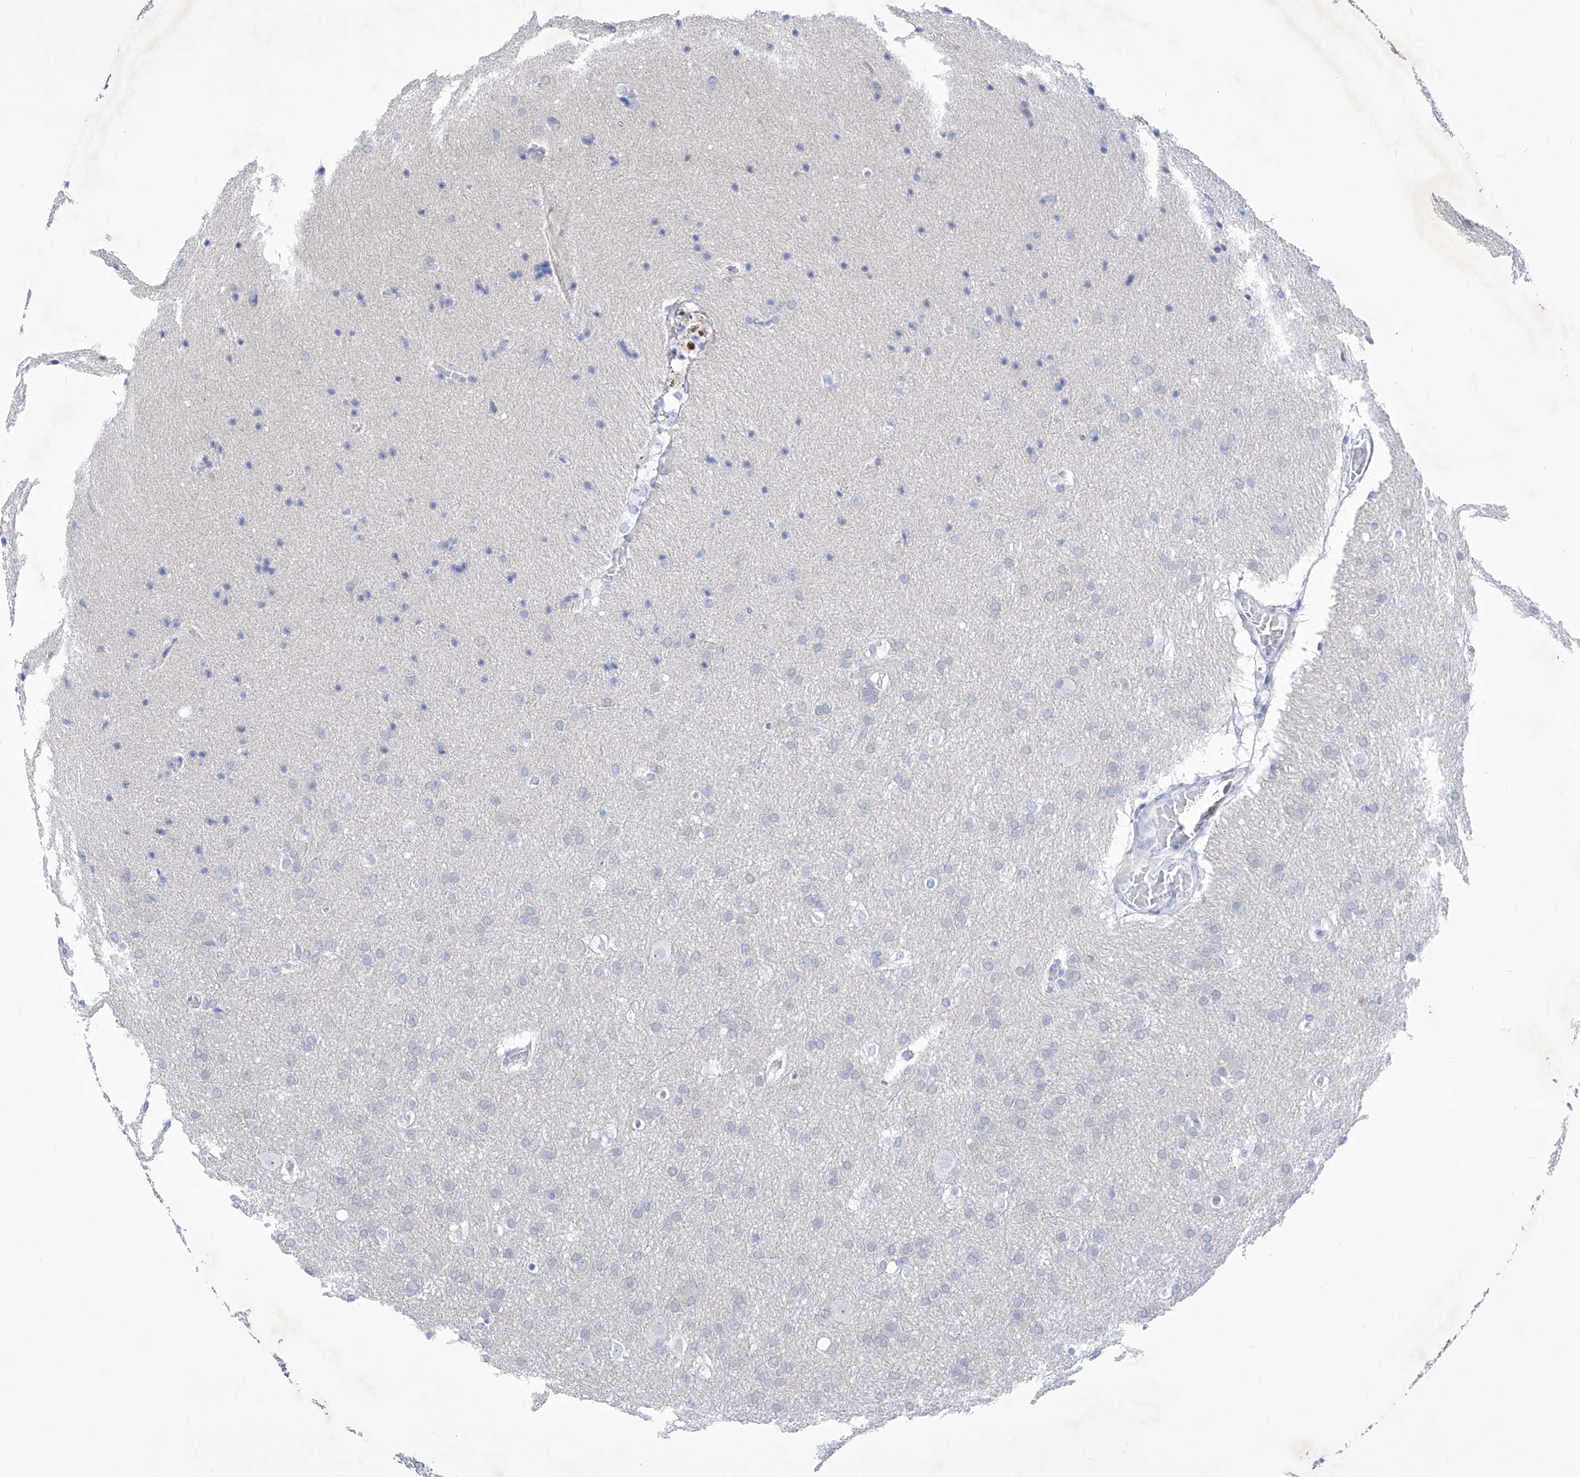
{"staining": {"intensity": "negative", "quantity": "none", "location": "none"}, "tissue": "glioma", "cell_type": "Tumor cells", "image_type": "cancer", "snomed": [{"axis": "morphology", "description": "Glioma, malignant, Low grade"}, {"axis": "topography", "description": "Brain"}], "caption": "Protein analysis of glioma shows no significant expression in tumor cells.", "gene": "C1orf87", "patient": {"sex": "female", "age": 37}}